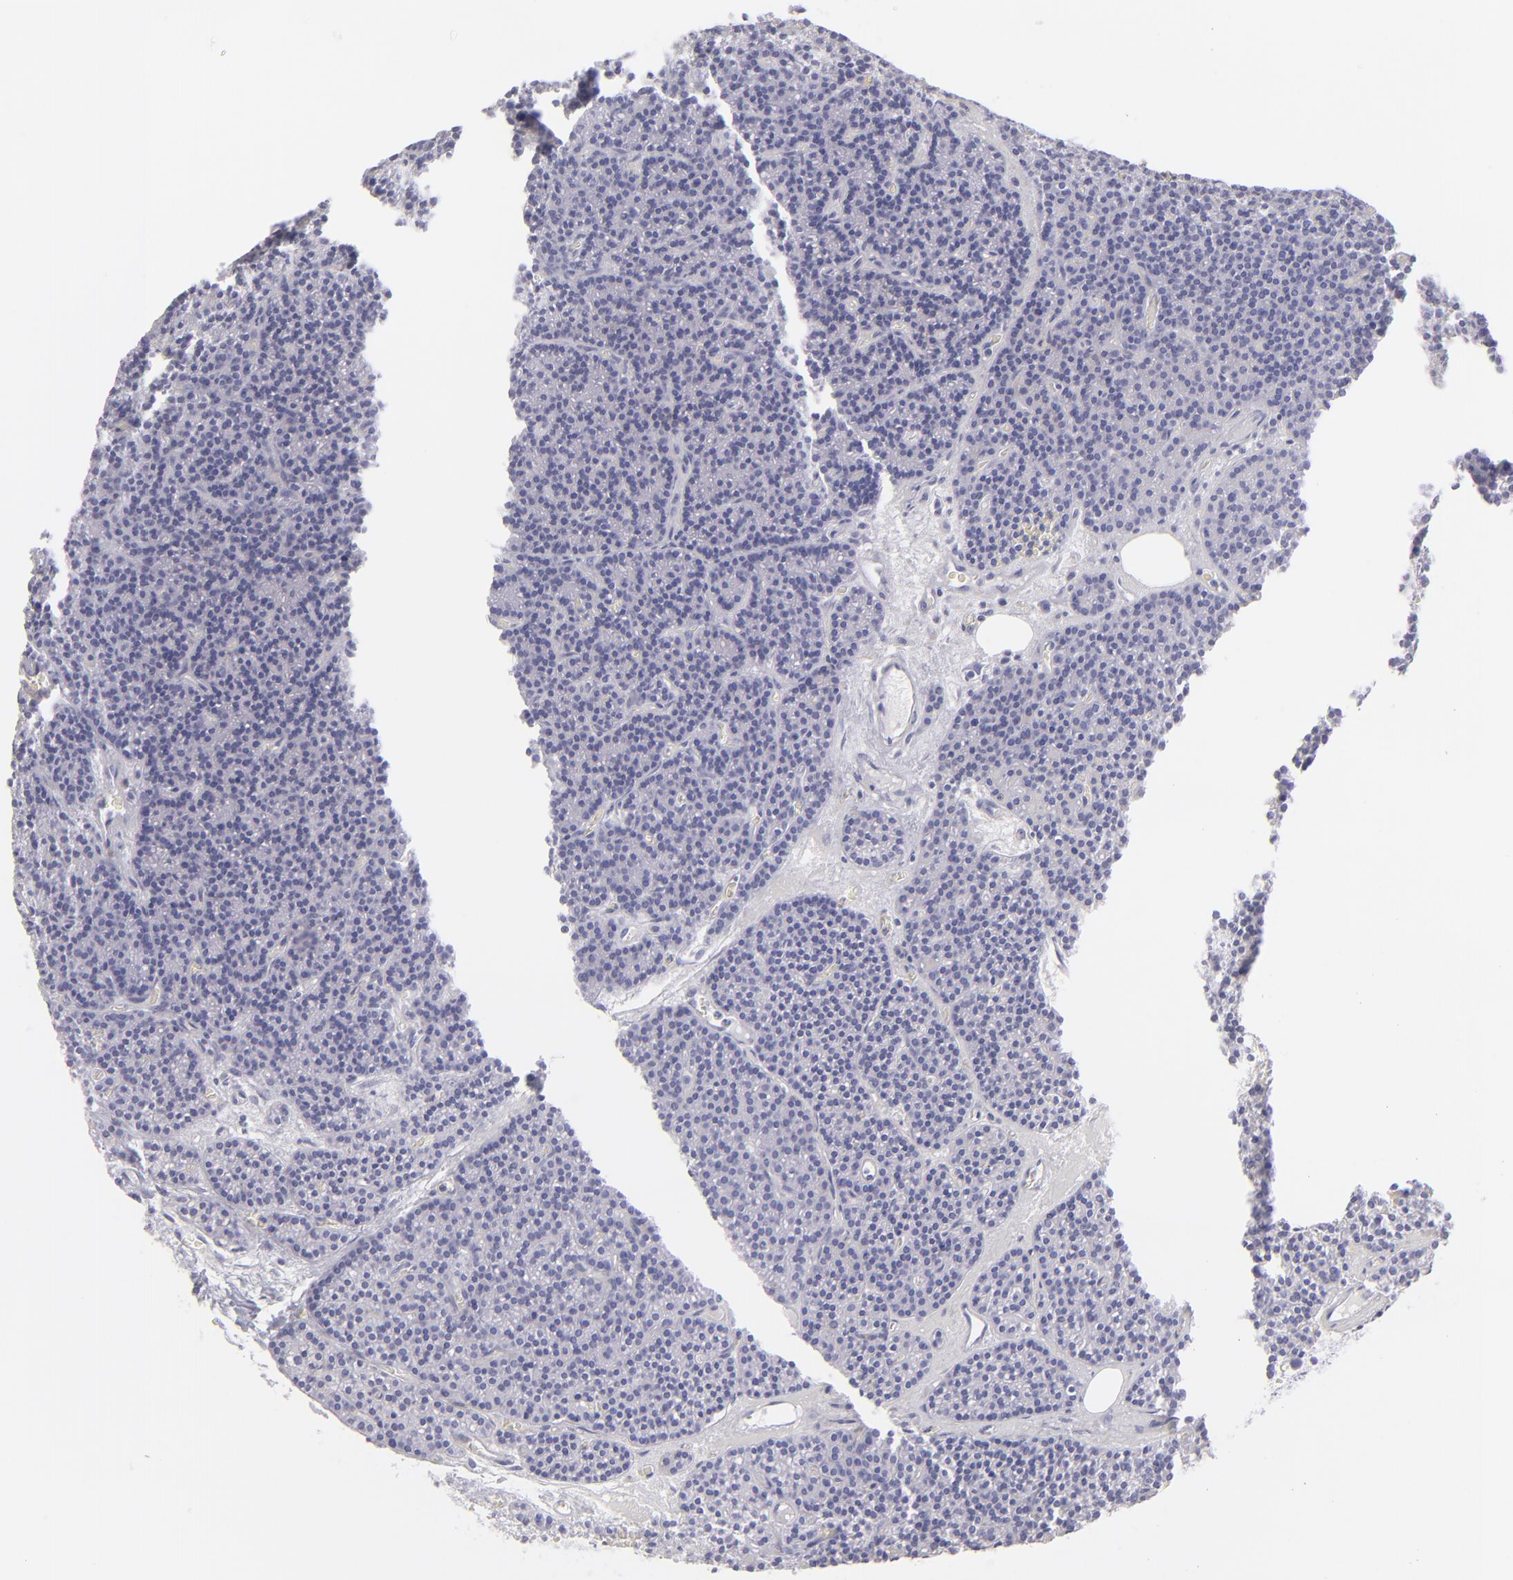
{"staining": {"intensity": "negative", "quantity": "none", "location": "none"}, "tissue": "parathyroid gland", "cell_type": "Glandular cells", "image_type": "normal", "snomed": [{"axis": "morphology", "description": "Normal tissue, NOS"}, {"axis": "topography", "description": "Parathyroid gland"}], "caption": "A high-resolution histopathology image shows IHC staining of normal parathyroid gland, which exhibits no significant staining in glandular cells.", "gene": "FCER2", "patient": {"sex": "male", "age": 57}}